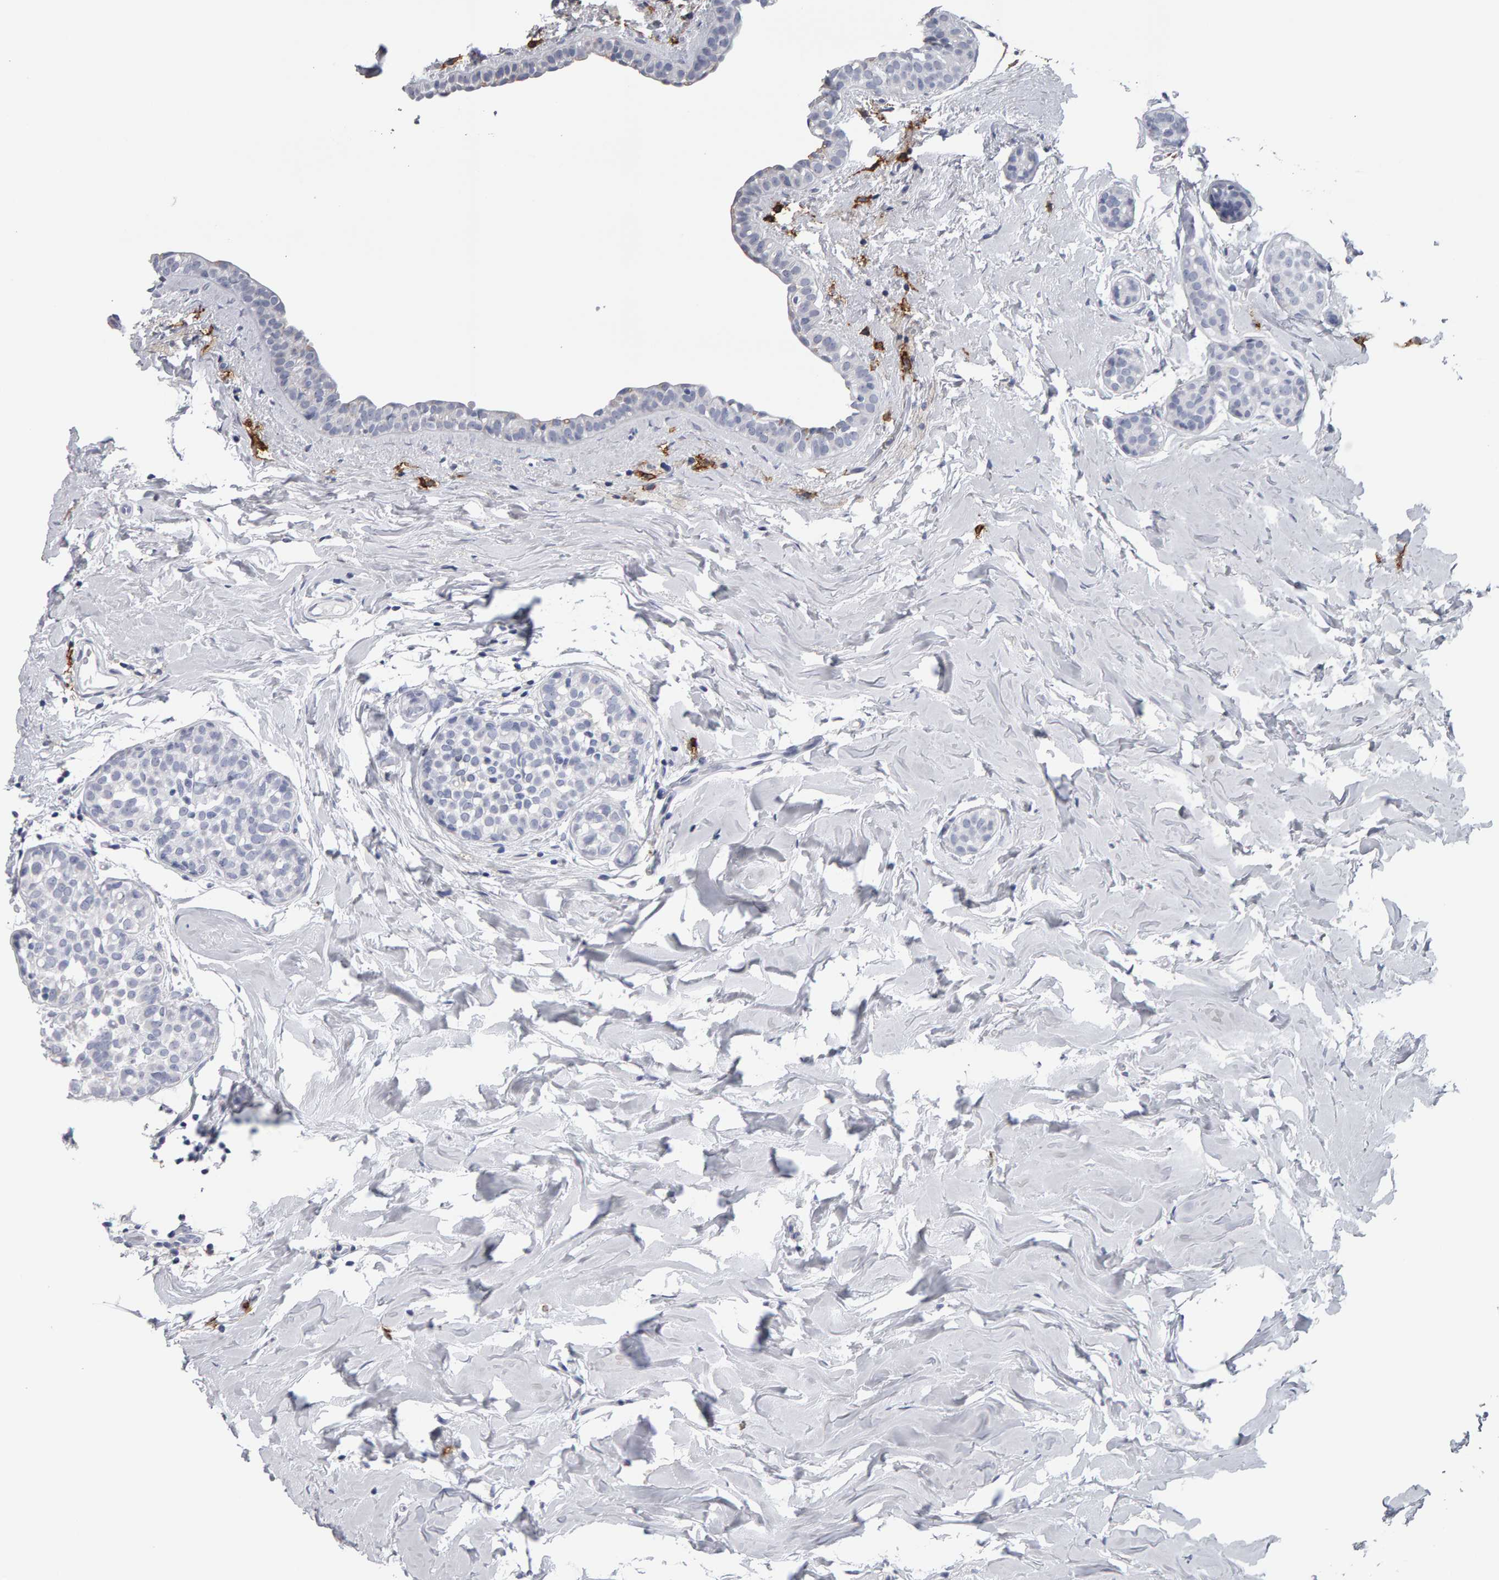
{"staining": {"intensity": "negative", "quantity": "none", "location": "none"}, "tissue": "breast cancer", "cell_type": "Tumor cells", "image_type": "cancer", "snomed": [{"axis": "morphology", "description": "Duct carcinoma"}, {"axis": "topography", "description": "Breast"}], "caption": "There is no significant expression in tumor cells of breast intraductal carcinoma.", "gene": "CD38", "patient": {"sex": "female", "age": 55}}